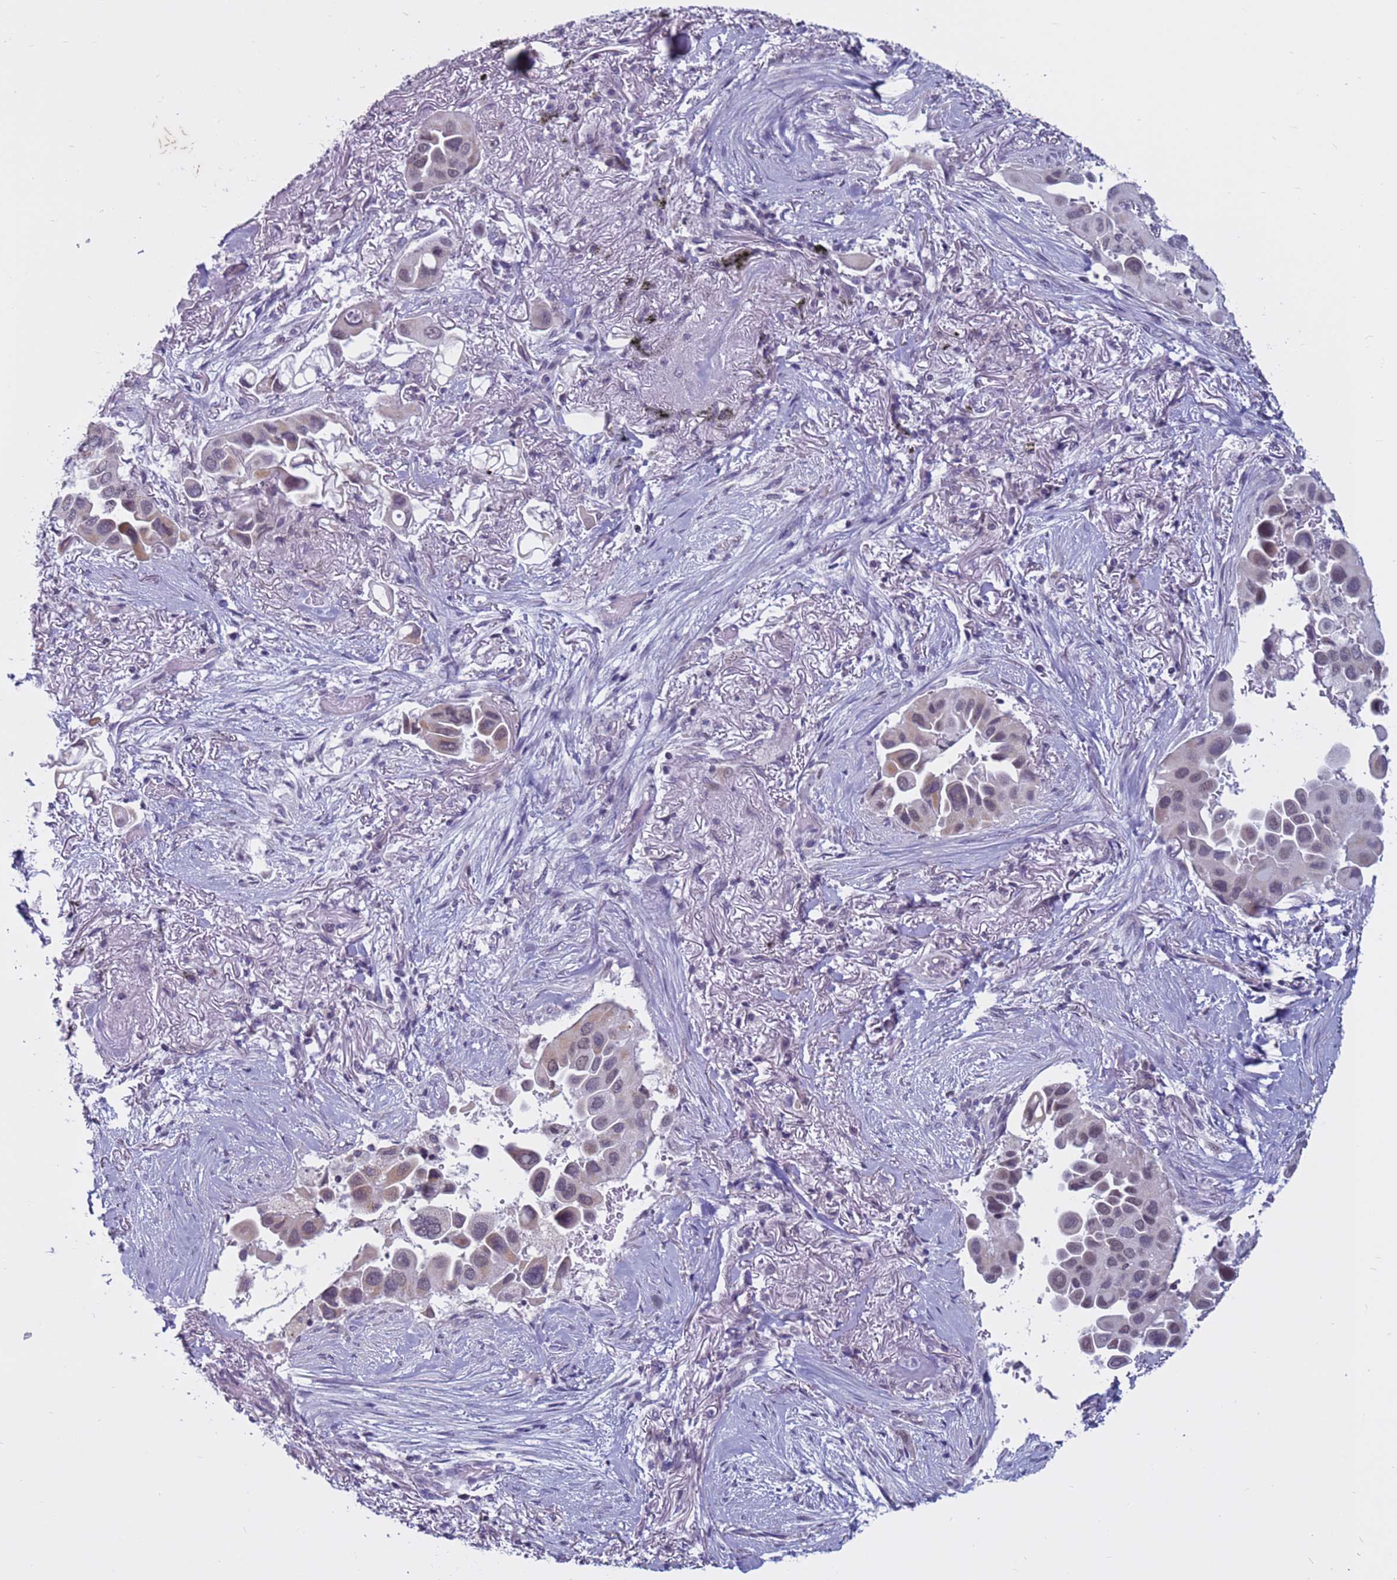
{"staining": {"intensity": "weak", "quantity": ">75%", "location": "cytoplasmic/membranous,nuclear"}, "tissue": "lung cancer", "cell_type": "Tumor cells", "image_type": "cancer", "snomed": [{"axis": "morphology", "description": "Adenocarcinoma, NOS"}, {"axis": "topography", "description": "Lung"}], "caption": "Immunohistochemistry photomicrograph of neoplastic tissue: human lung cancer (adenocarcinoma) stained using IHC reveals low levels of weak protein expression localized specifically in the cytoplasmic/membranous and nuclear of tumor cells, appearing as a cytoplasmic/membranous and nuclear brown color.", "gene": "CDK2AP2", "patient": {"sex": "female", "age": 76}}